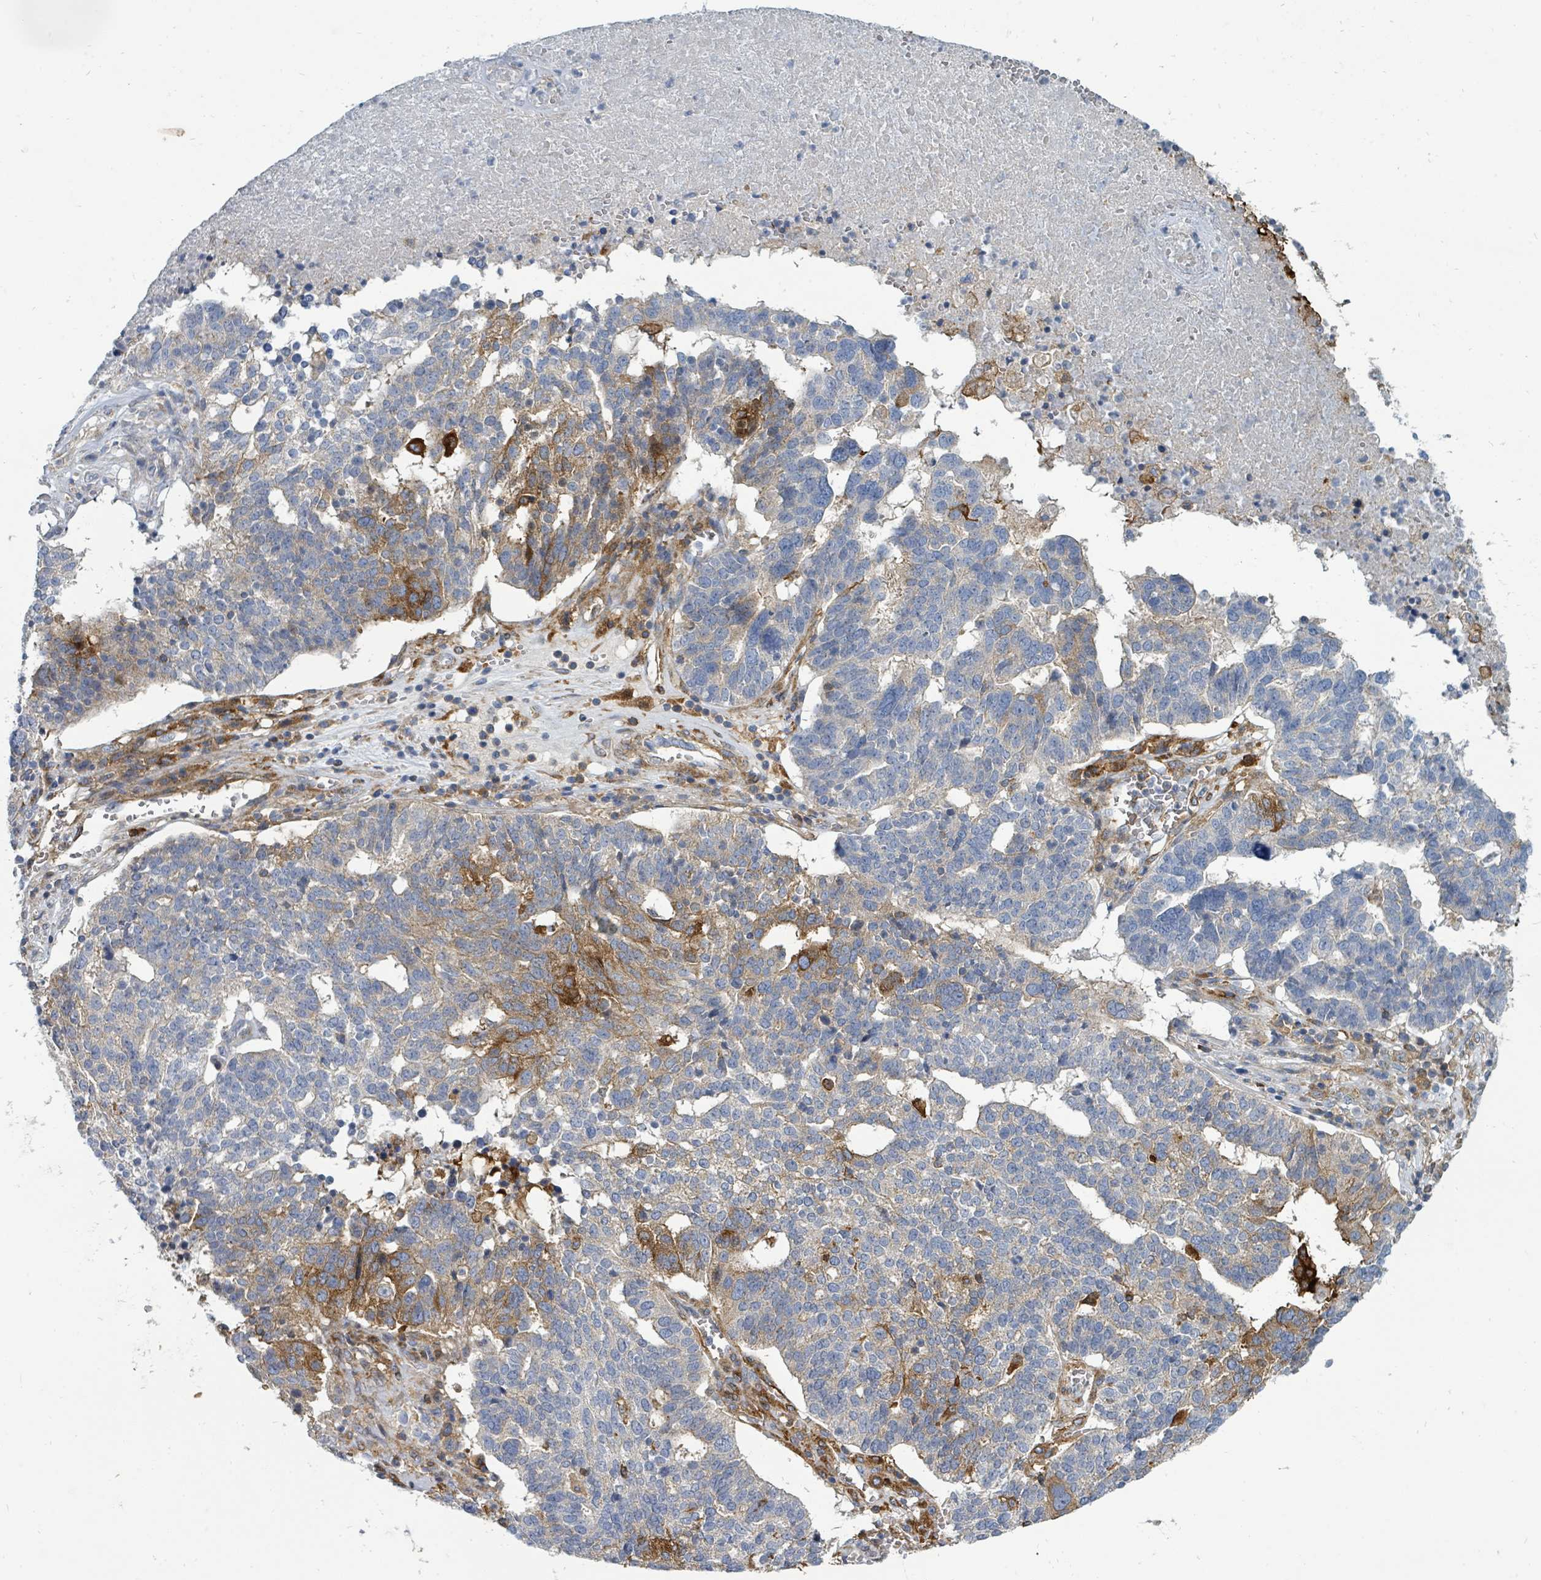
{"staining": {"intensity": "moderate", "quantity": "<25%", "location": "cytoplasmic/membranous"}, "tissue": "ovarian cancer", "cell_type": "Tumor cells", "image_type": "cancer", "snomed": [{"axis": "morphology", "description": "Cystadenocarcinoma, serous, NOS"}, {"axis": "topography", "description": "Ovary"}], "caption": "Ovarian cancer stained with DAB immunohistochemistry demonstrates low levels of moderate cytoplasmic/membranous staining in about <25% of tumor cells.", "gene": "IFIT1", "patient": {"sex": "female", "age": 59}}